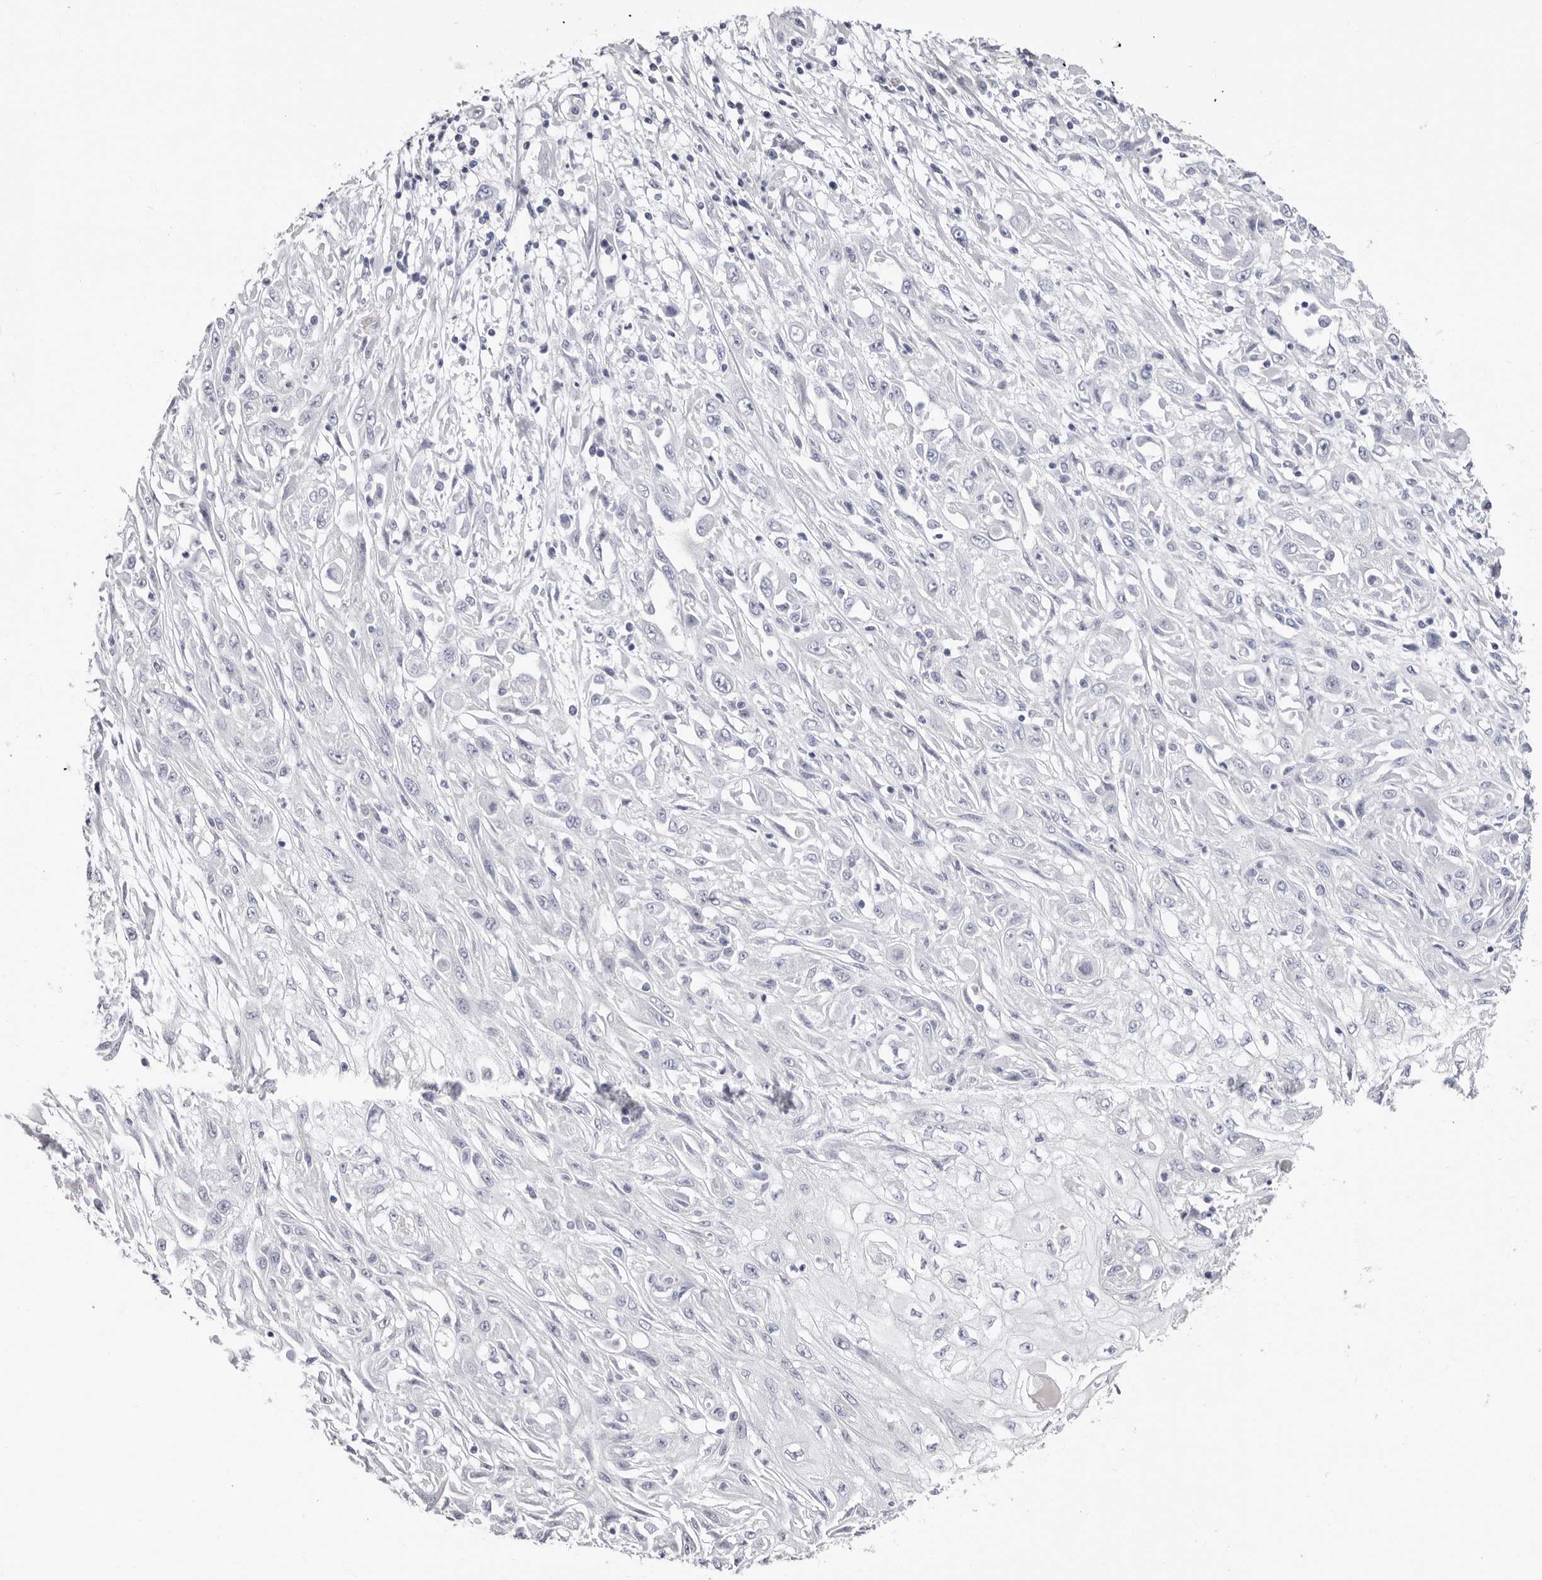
{"staining": {"intensity": "negative", "quantity": "none", "location": "none"}, "tissue": "skin cancer", "cell_type": "Tumor cells", "image_type": "cancer", "snomed": [{"axis": "morphology", "description": "Squamous cell carcinoma, NOS"}, {"axis": "morphology", "description": "Squamous cell carcinoma, metastatic, NOS"}, {"axis": "topography", "description": "Skin"}, {"axis": "topography", "description": "Lymph node"}], "caption": "A high-resolution histopathology image shows immunohistochemistry (IHC) staining of skin metastatic squamous cell carcinoma, which demonstrates no significant staining in tumor cells.", "gene": "RSPO2", "patient": {"sex": "male", "age": 75}}